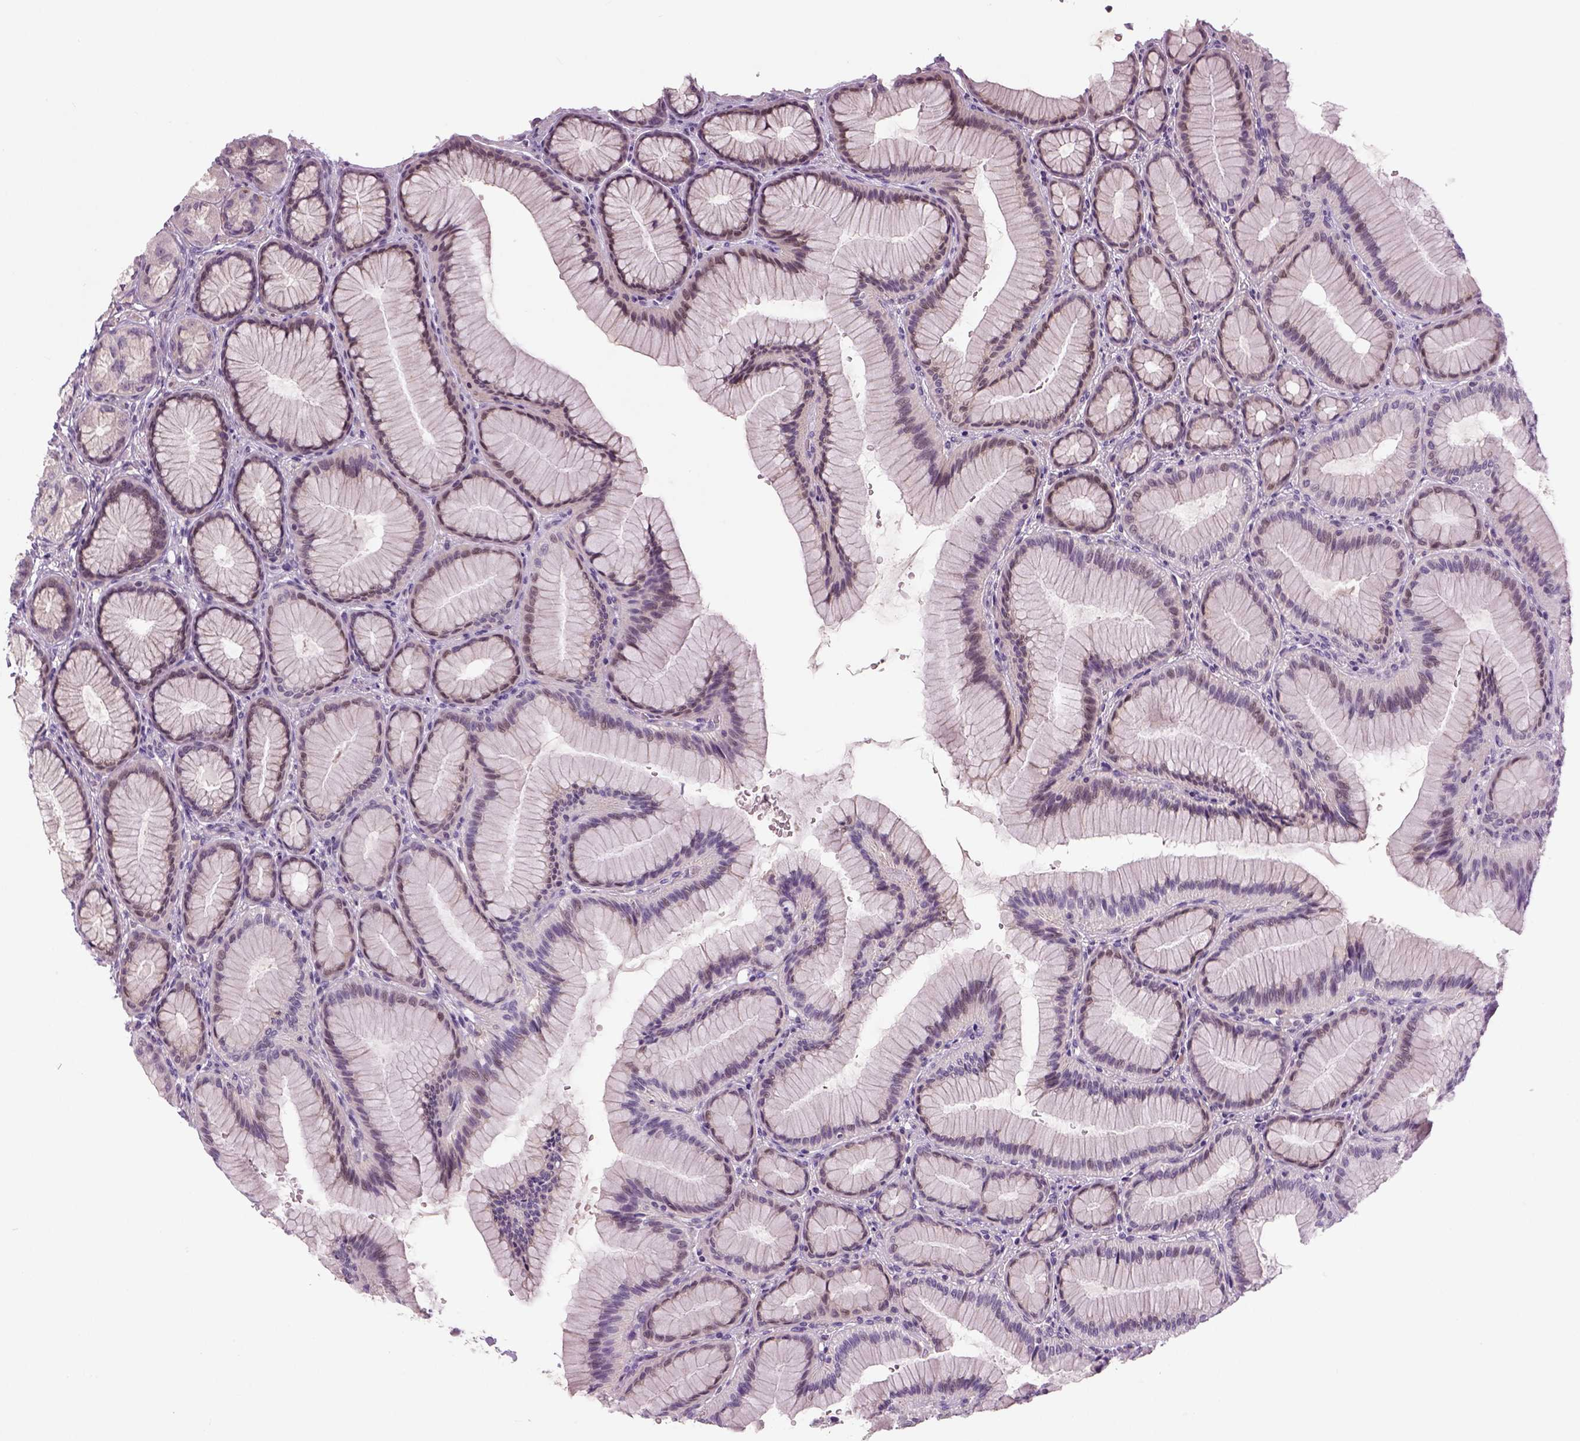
{"staining": {"intensity": "negative", "quantity": "none", "location": "none"}, "tissue": "stomach", "cell_type": "Glandular cells", "image_type": "normal", "snomed": [{"axis": "morphology", "description": "Normal tissue, NOS"}, {"axis": "morphology", "description": "Adenocarcinoma, NOS"}, {"axis": "morphology", "description": "Adenocarcinoma, High grade"}, {"axis": "topography", "description": "Stomach, upper"}, {"axis": "topography", "description": "Stomach"}], "caption": "Immunohistochemistry image of normal stomach: human stomach stained with DAB shows no significant protein positivity in glandular cells. (Immunohistochemistry, brightfield microscopy, high magnification).", "gene": "NECAB1", "patient": {"sex": "female", "age": 65}}